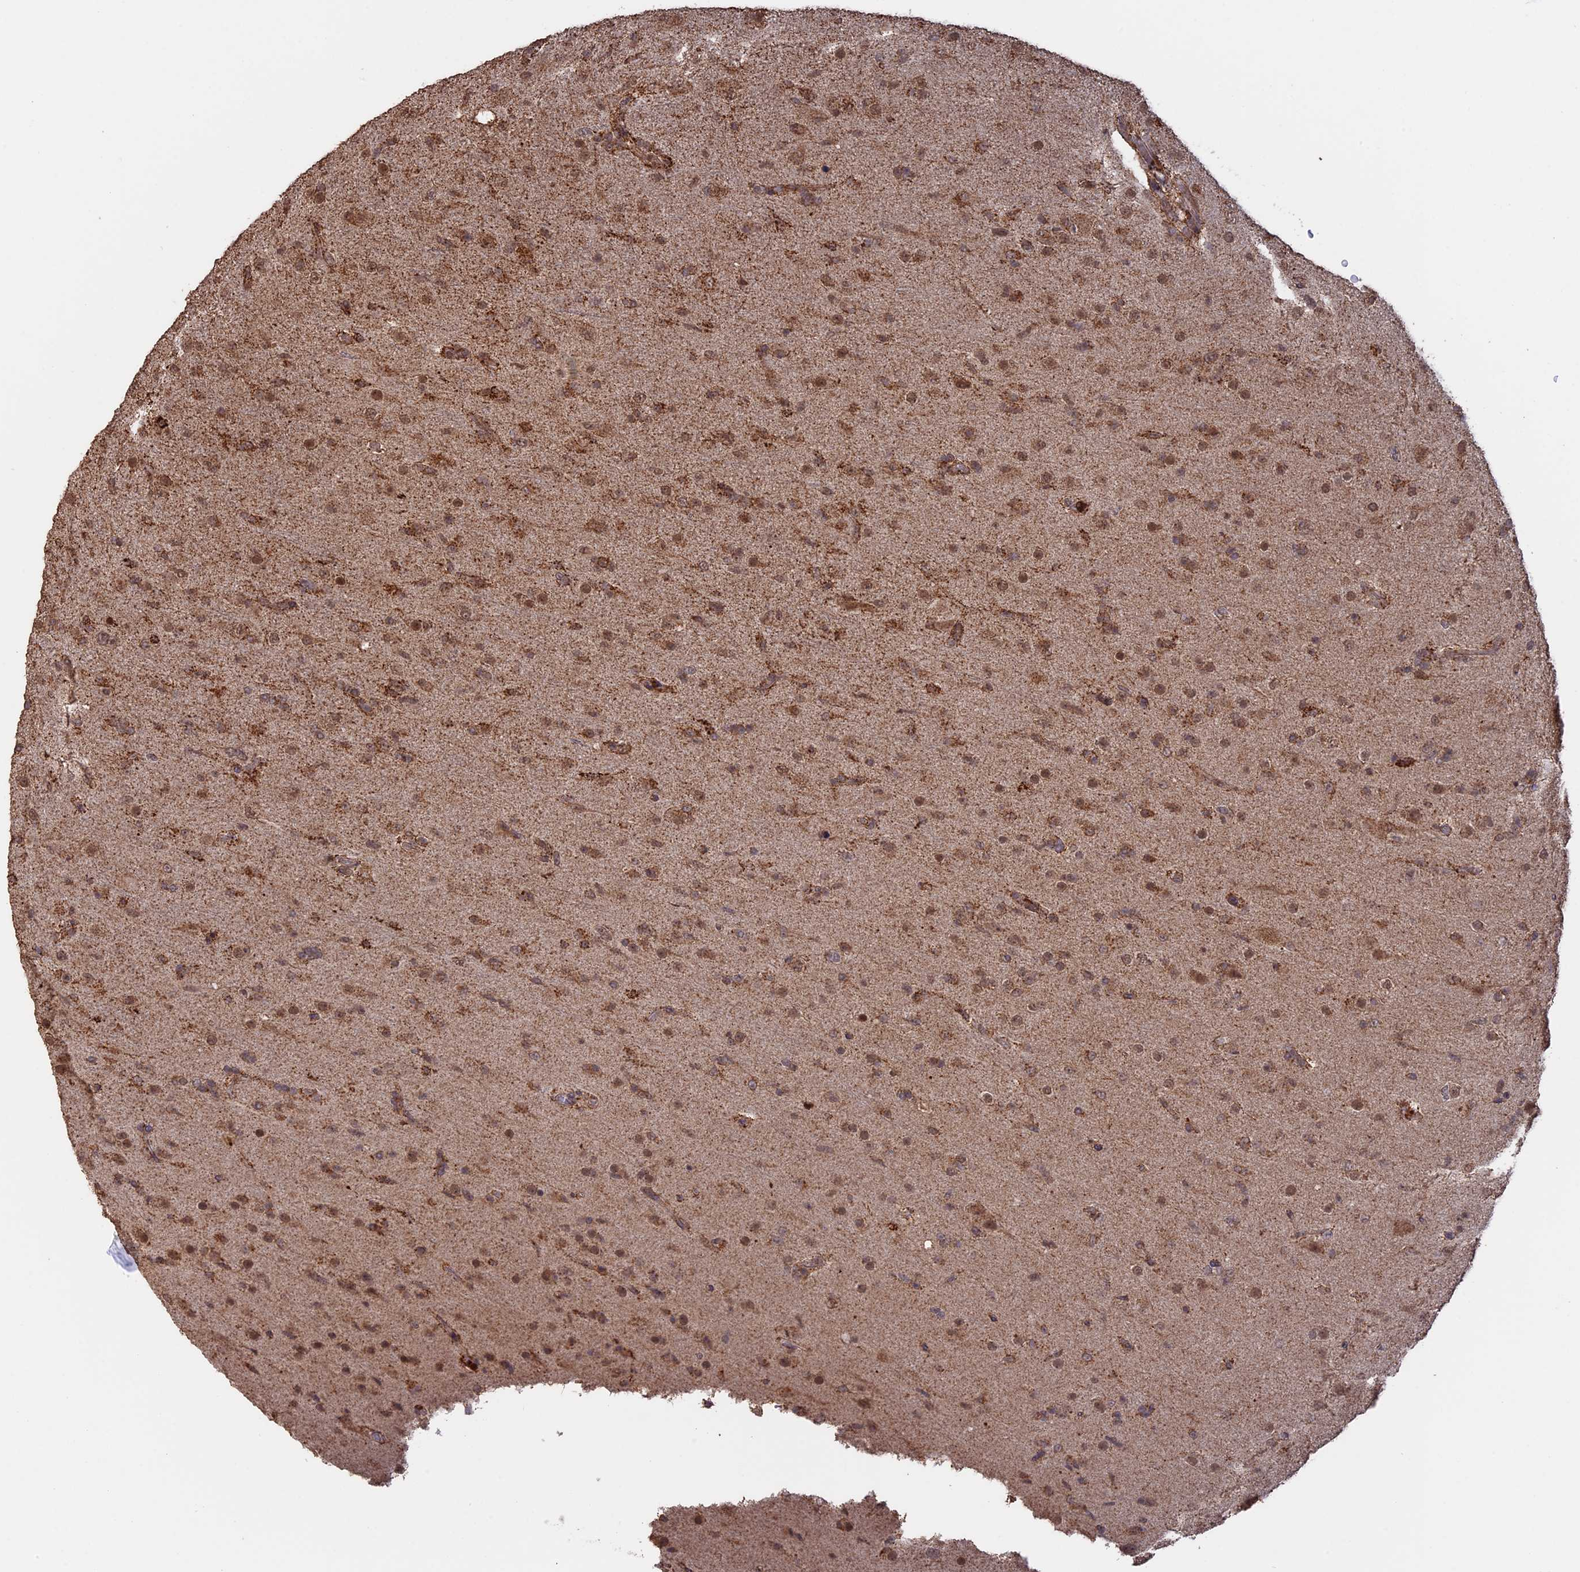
{"staining": {"intensity": "moderate", "quantity": ">75%", "location": "cytoplasmic/membranous,nuclear"}, "tissue": "glioma", "cell_type": "Tumor cells", "image_type": "cancer", "snomed": [{"axis": "morphology", "description": "Glioma, malignant, Low grade"}, {"axis": "topography", "description": "Brain"}], "caption": "Glioma was stained to show a protein in brown. There is medium levels of moderate cytoplasmic/membranous and nuclear positivity in approximately >75% of tumor cells.", "gene": "FAM210B", "patient": {"sex": "male", "age": 65}}